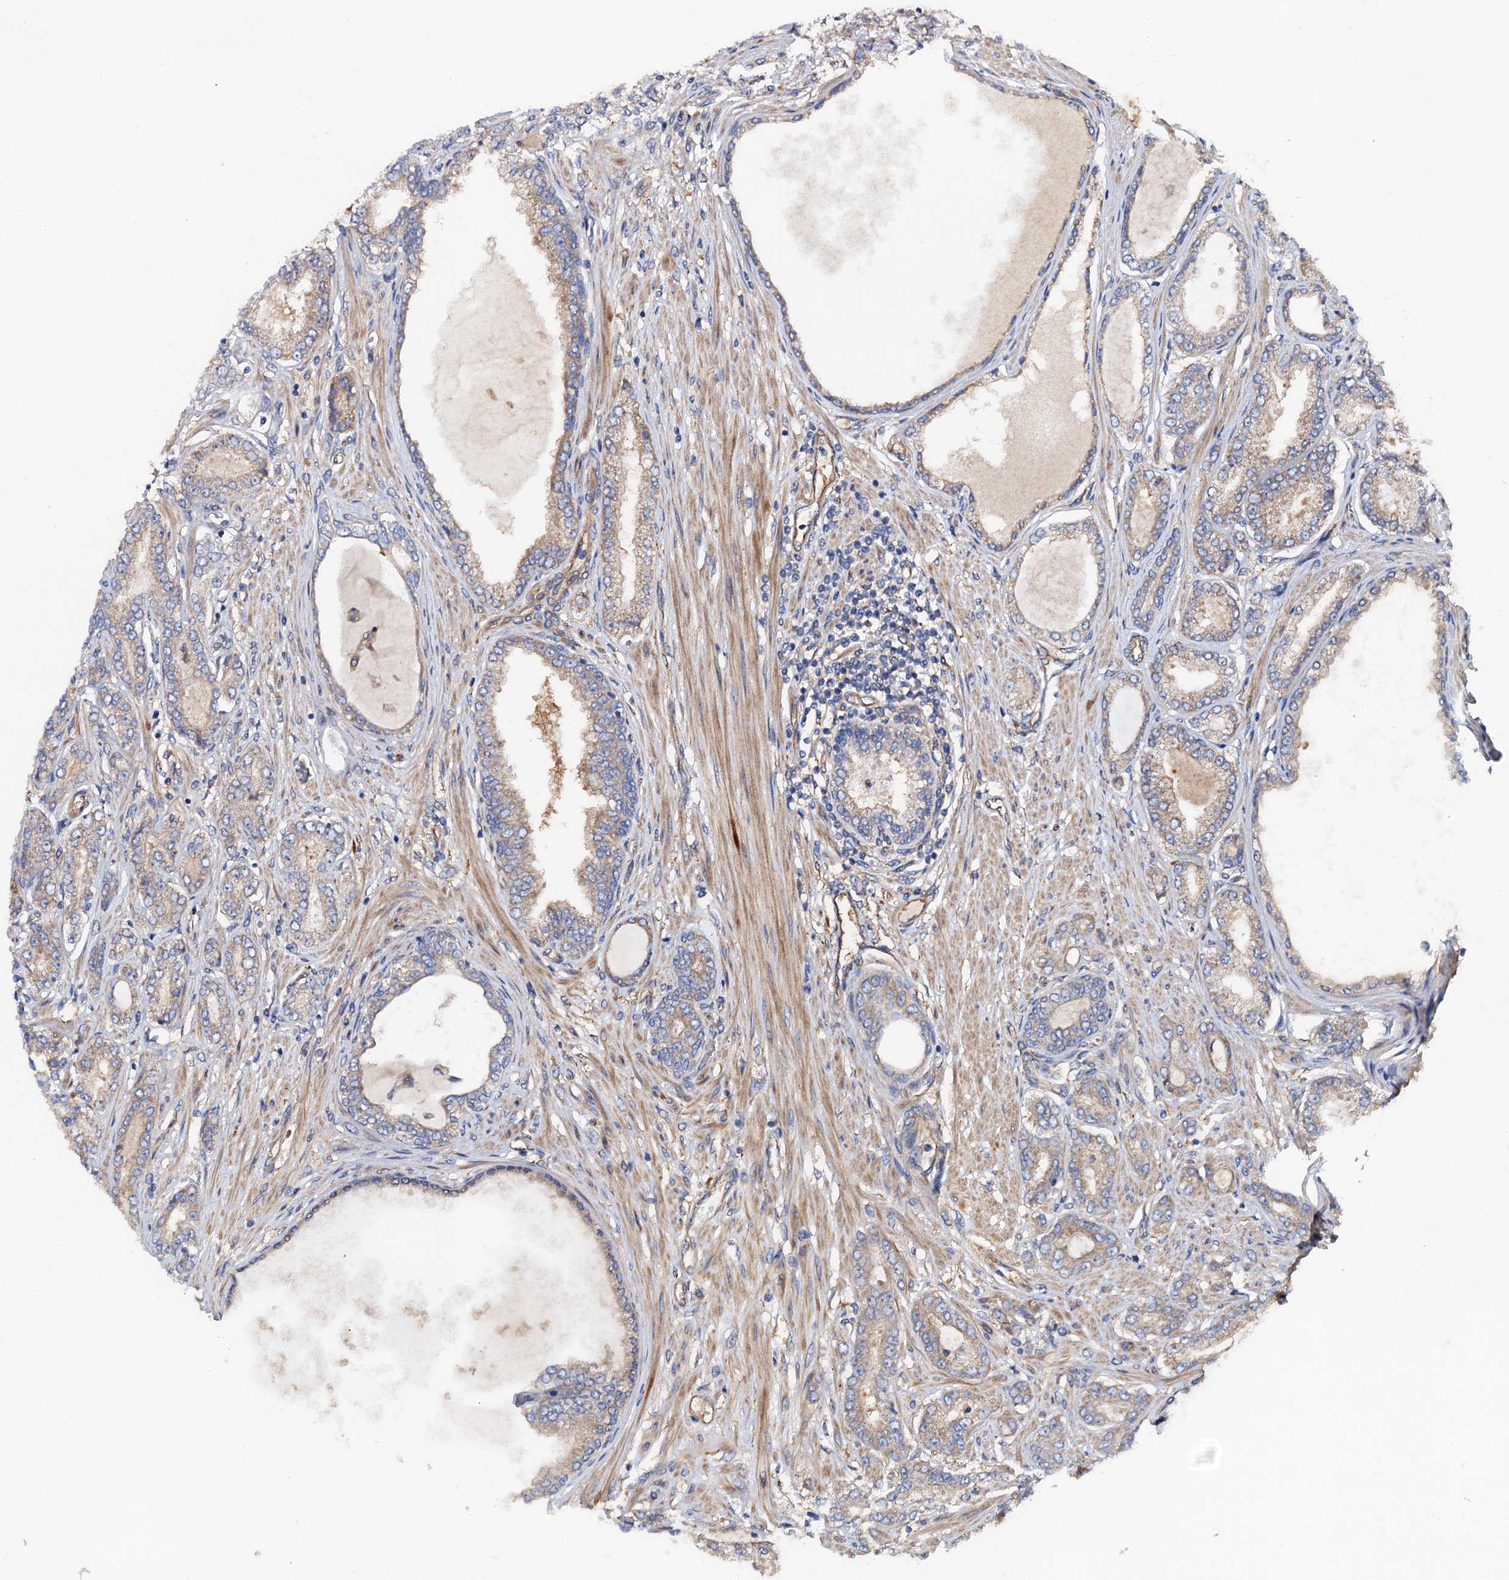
{"staining": {"intensity": "weak", "quantity": "<25%", "location": "cytoplasmic/membranous"}, "tissue": "prostate cancer", "cell_type": "Tumor cells", "image_type": "cancer", "snomed": [{"axis": "morphology", "description": "Adenocarcinoma, Low grade"}, {"axis": "topography", "description": "Prostate"}], "caption": "High magnification brightfield microscopy of prostate cancer stained with DAB (brown) and counterstained with hematoxylin (blue): tumor cells show no significant positivity. (IHC, brightfield microscopy, high magnification).", "gene": "MRPL48", "patient": {"sex": "male", "age": 63}}